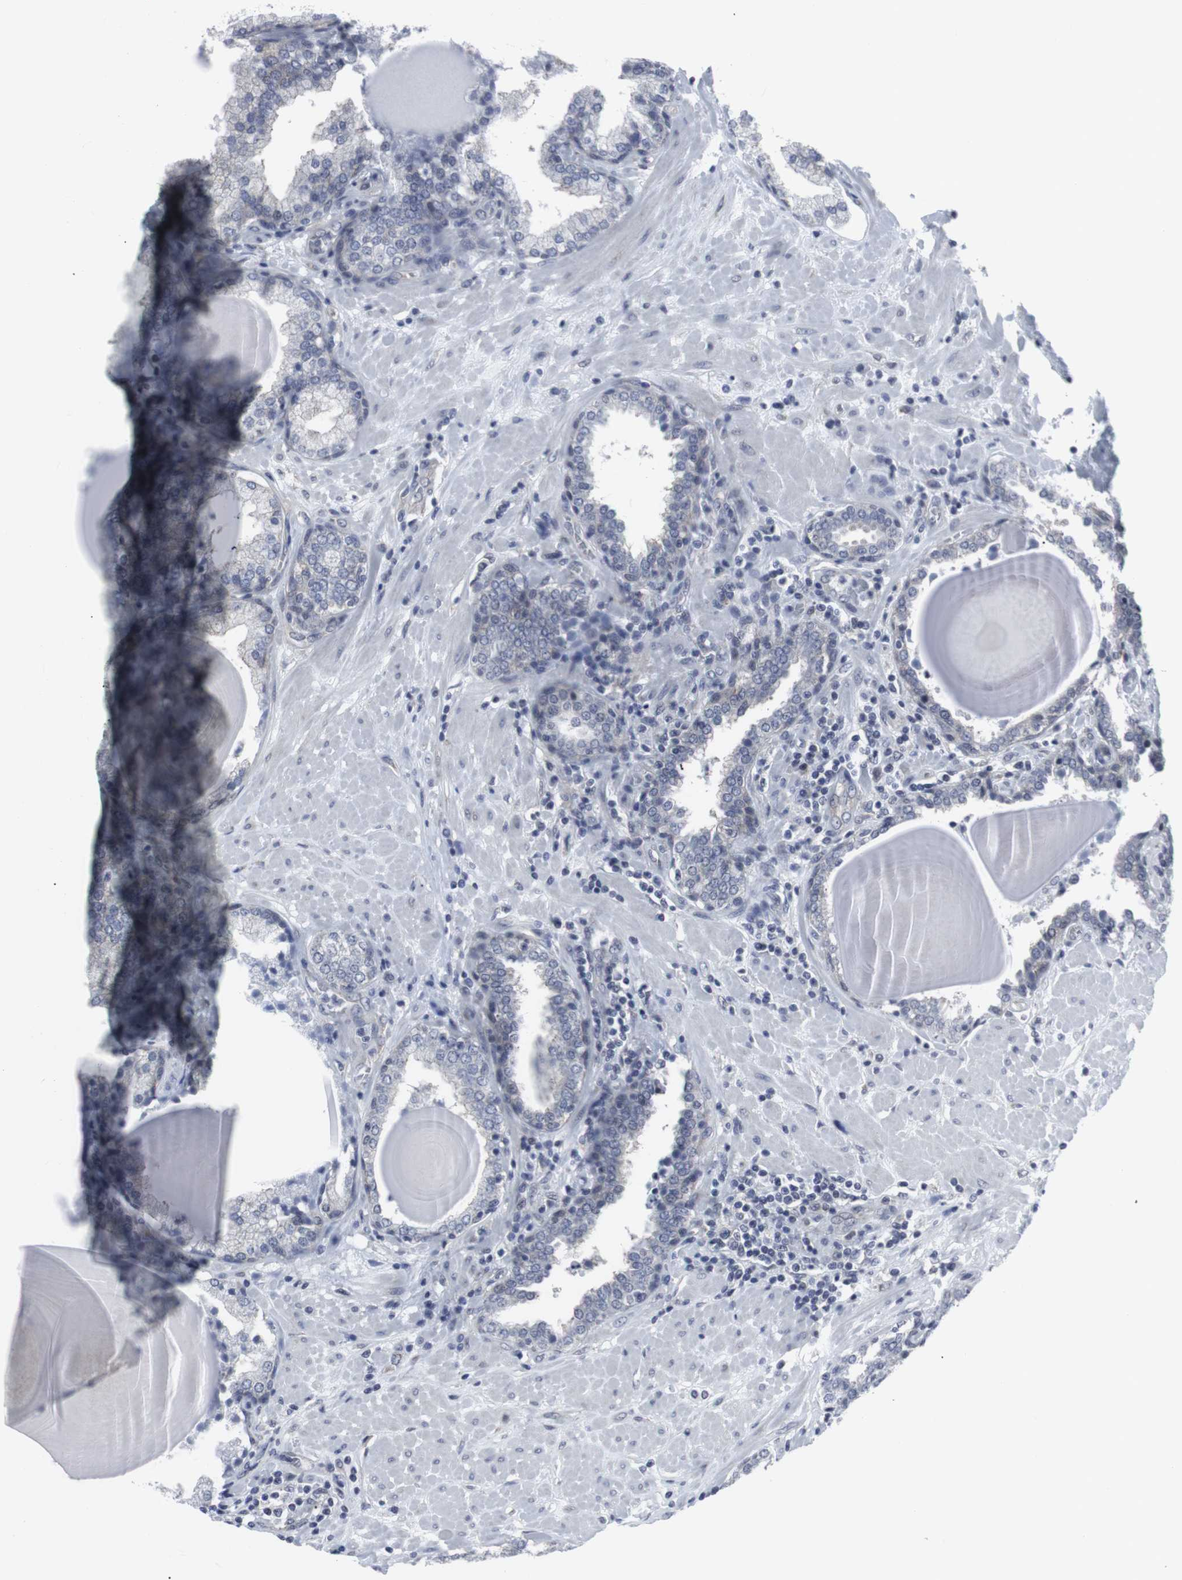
{"staining": {"intensity": "negative", "quantity": "none", "location": "none"}, "tissue": "prostate", "cell_type": "Glandular cells", "image_type": "normal", "snomed": [{"axis": "morphology", "description": "Normal tissue, NOS"}, {"axis": "topography", "description": "Prostate"}], "caption": "The micrograph displays no staining of glandular cells in unremarkable prostate.", "gene": "GEMIN2", "patient": {"sex": "male", "age": 51}}